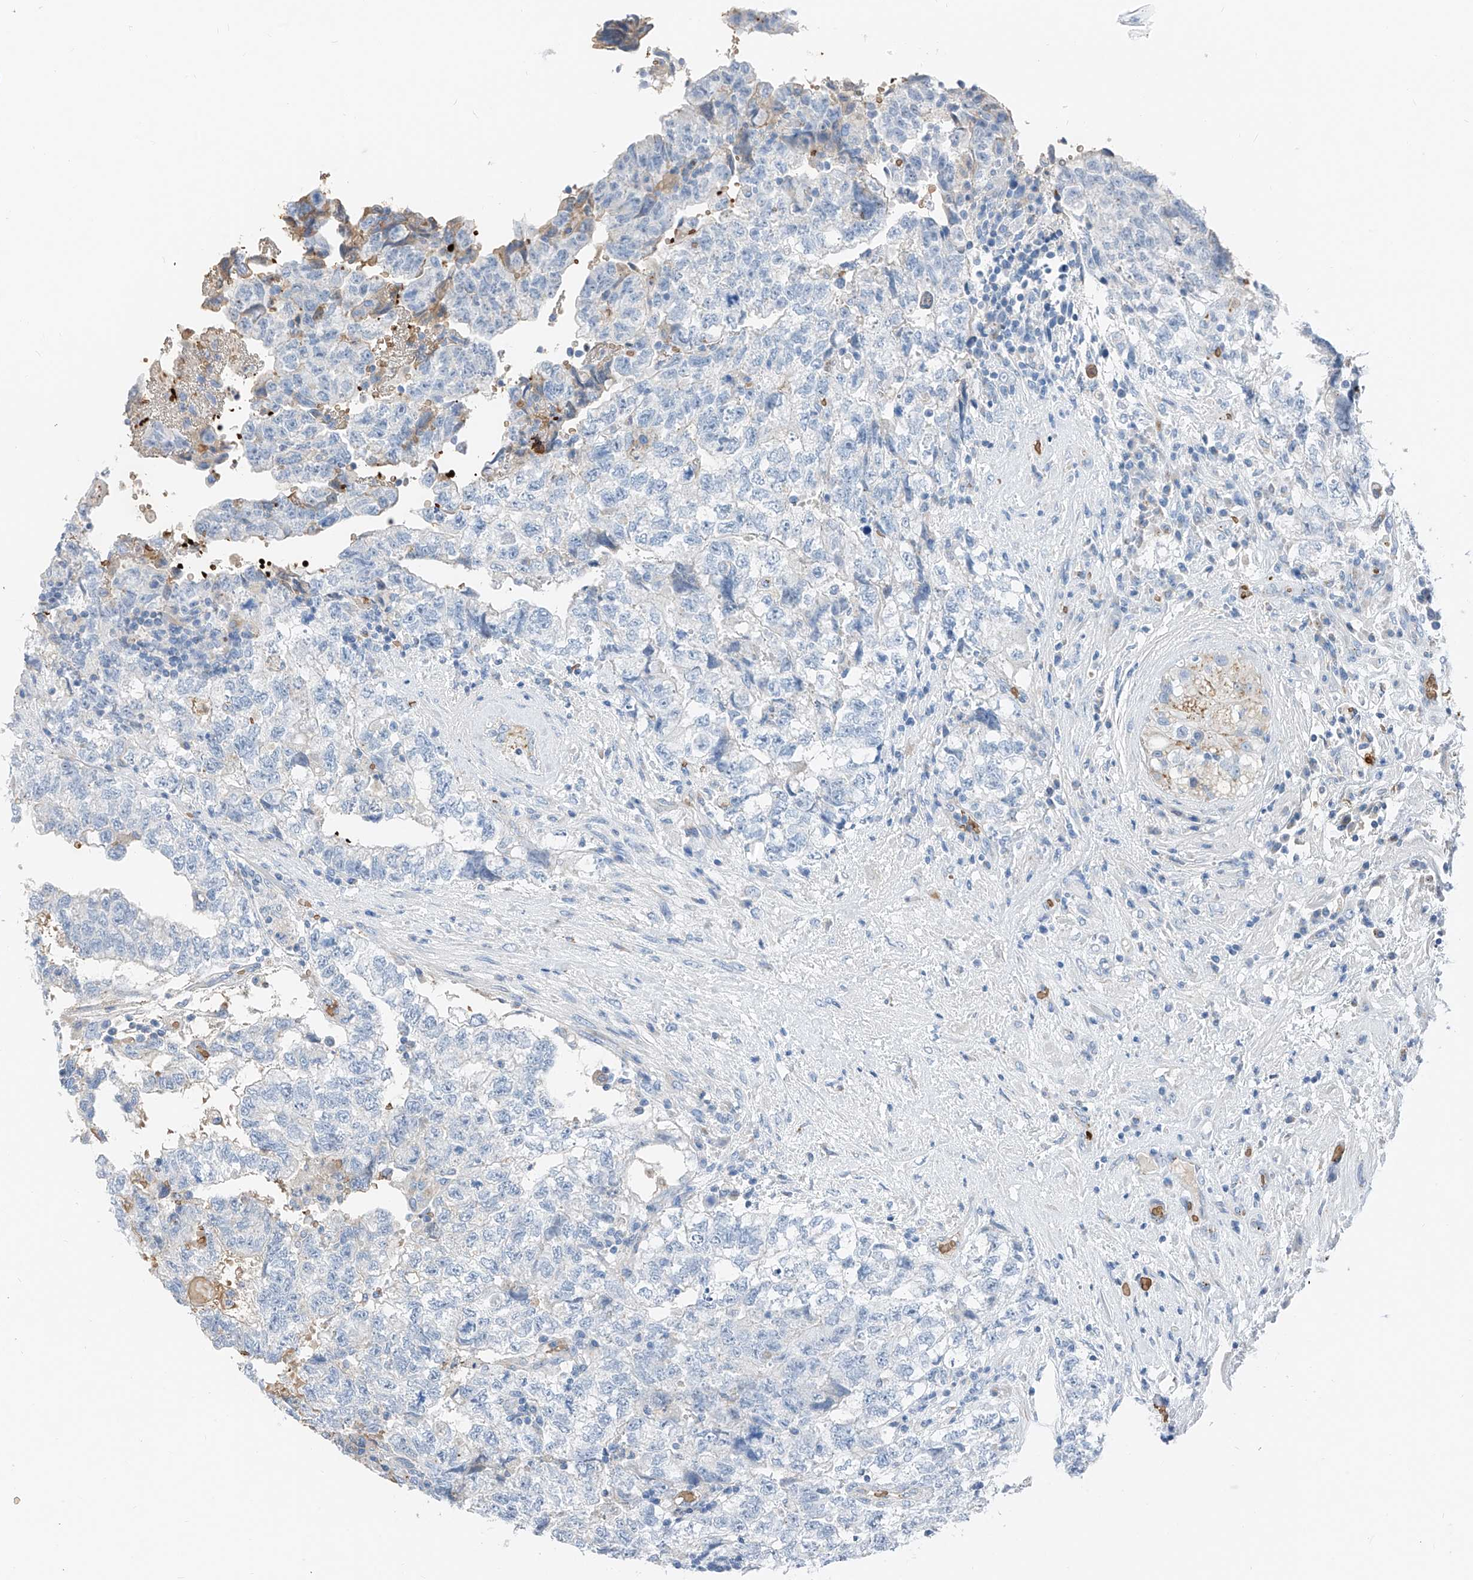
{"staining": {"intensity": "negative", "quantity": "none", "location": "none"}, "tissue": "testis cancer", "cell_type": "Tumor cells", "image_type": "cancer", "snomed": [{"axis": "morphology", "description": "Carcinoma, Embryonal, NOS"}, {"axis": "topography", "description": "Testis"}], "caption": "The micrograph reveals no significant expression in tumor cells of testis cancer (embryonal carcinoma). Nuclei are stained in blue.", "gene": "PRSS23", "patient": {"sex": "male", "age": 36}}